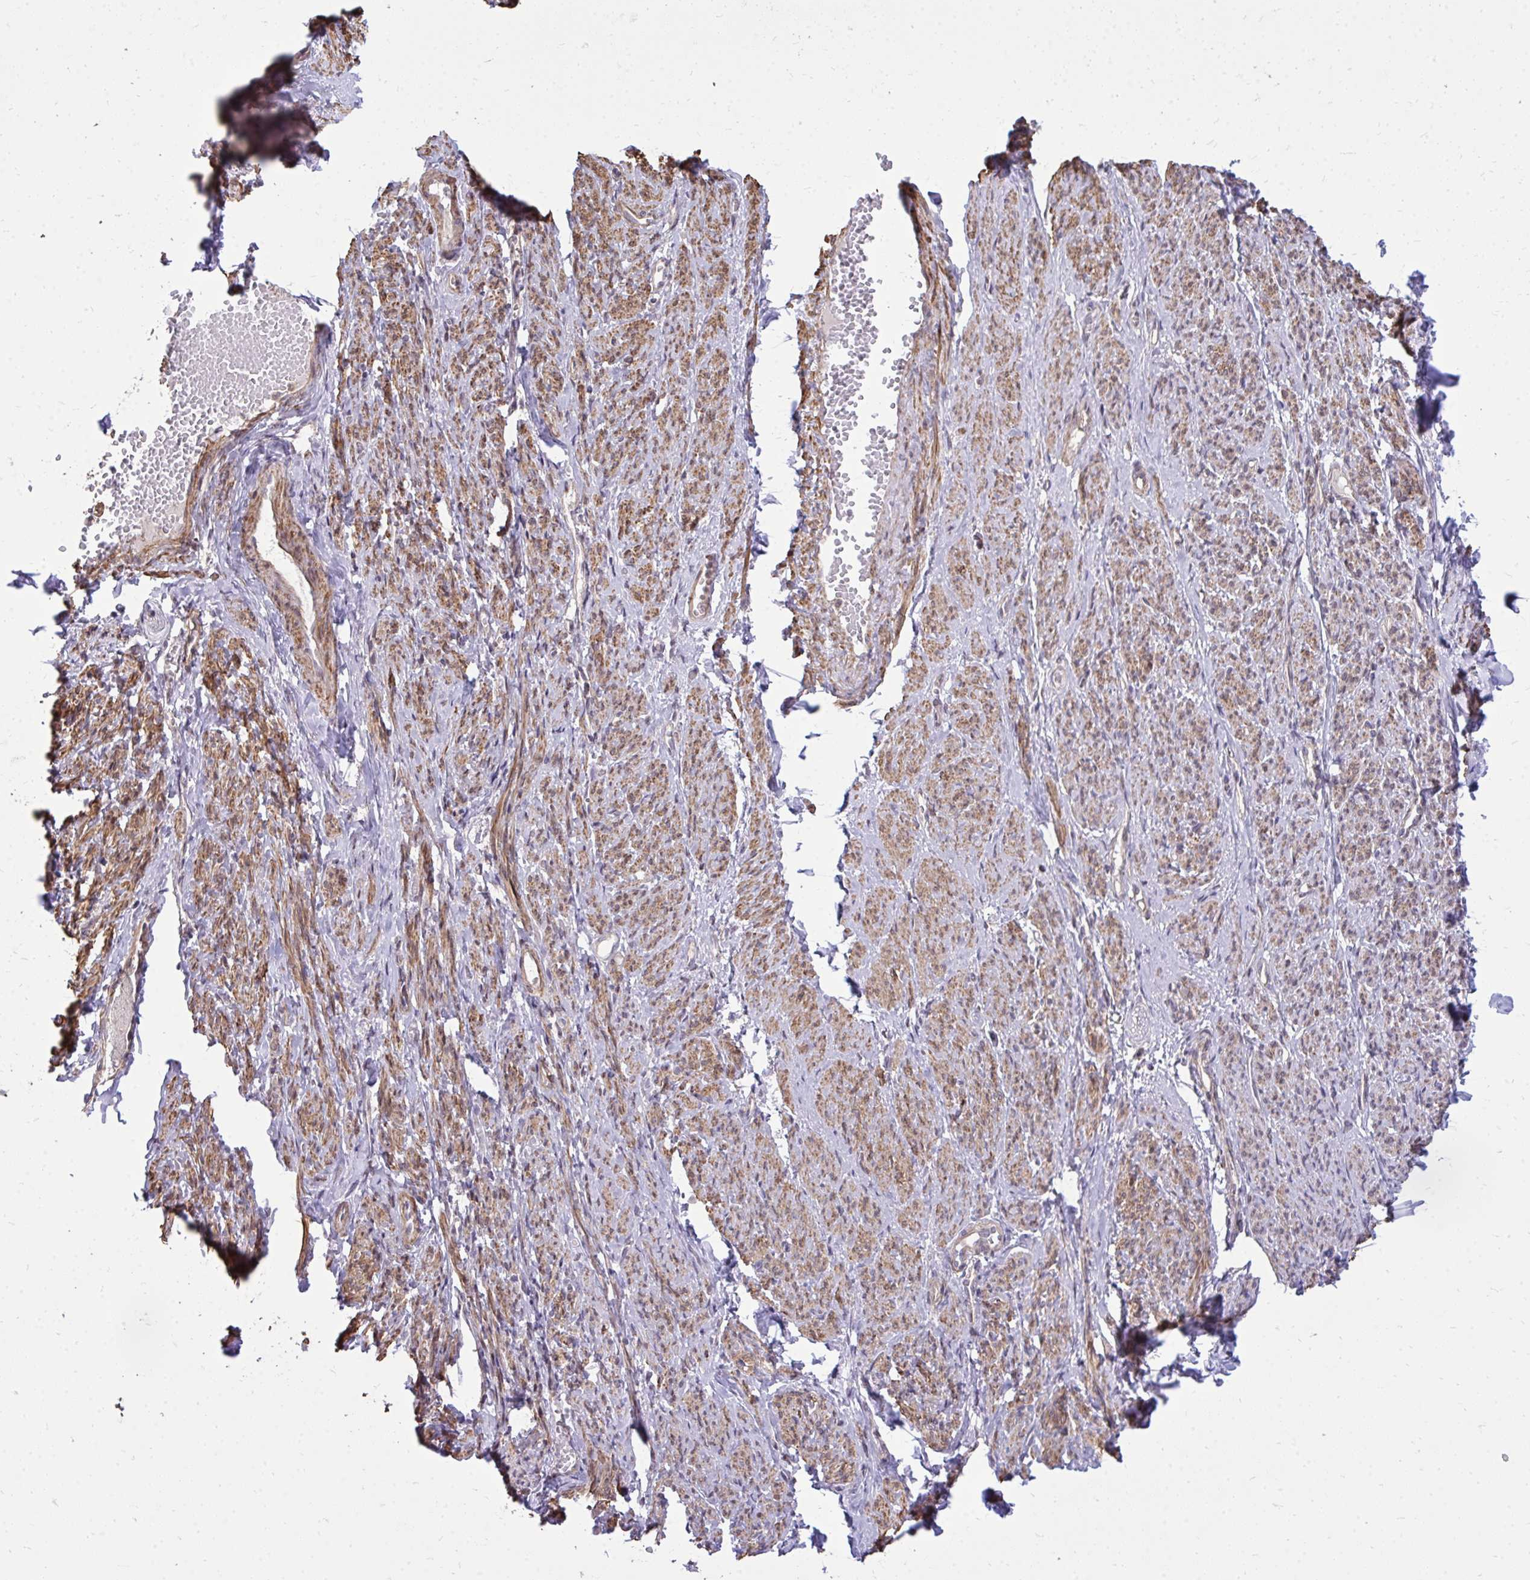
{"staining": {"intensity": "strong", "quantity": ">75%", "location": "cytoplasmic/membranous"}, "tissue": "smooth muscle", "cell_type": "Smooth muscle cells", "image_type": "normal", "snomed": [{"axis": "morphology", "description": "Normal tissue, NOS"}, {"axis": "topography", "description": "Smooth muscle"}], "caption": "The photomicrograph demonstrates immunohistochemical staining of normal smooth muscle. There is strong cytoplasmic/membranous staining is identified in about >75% of smooth muscle cells.", "gene": "SLC7A5", "patient": {"sex": "female", "age": 65}}